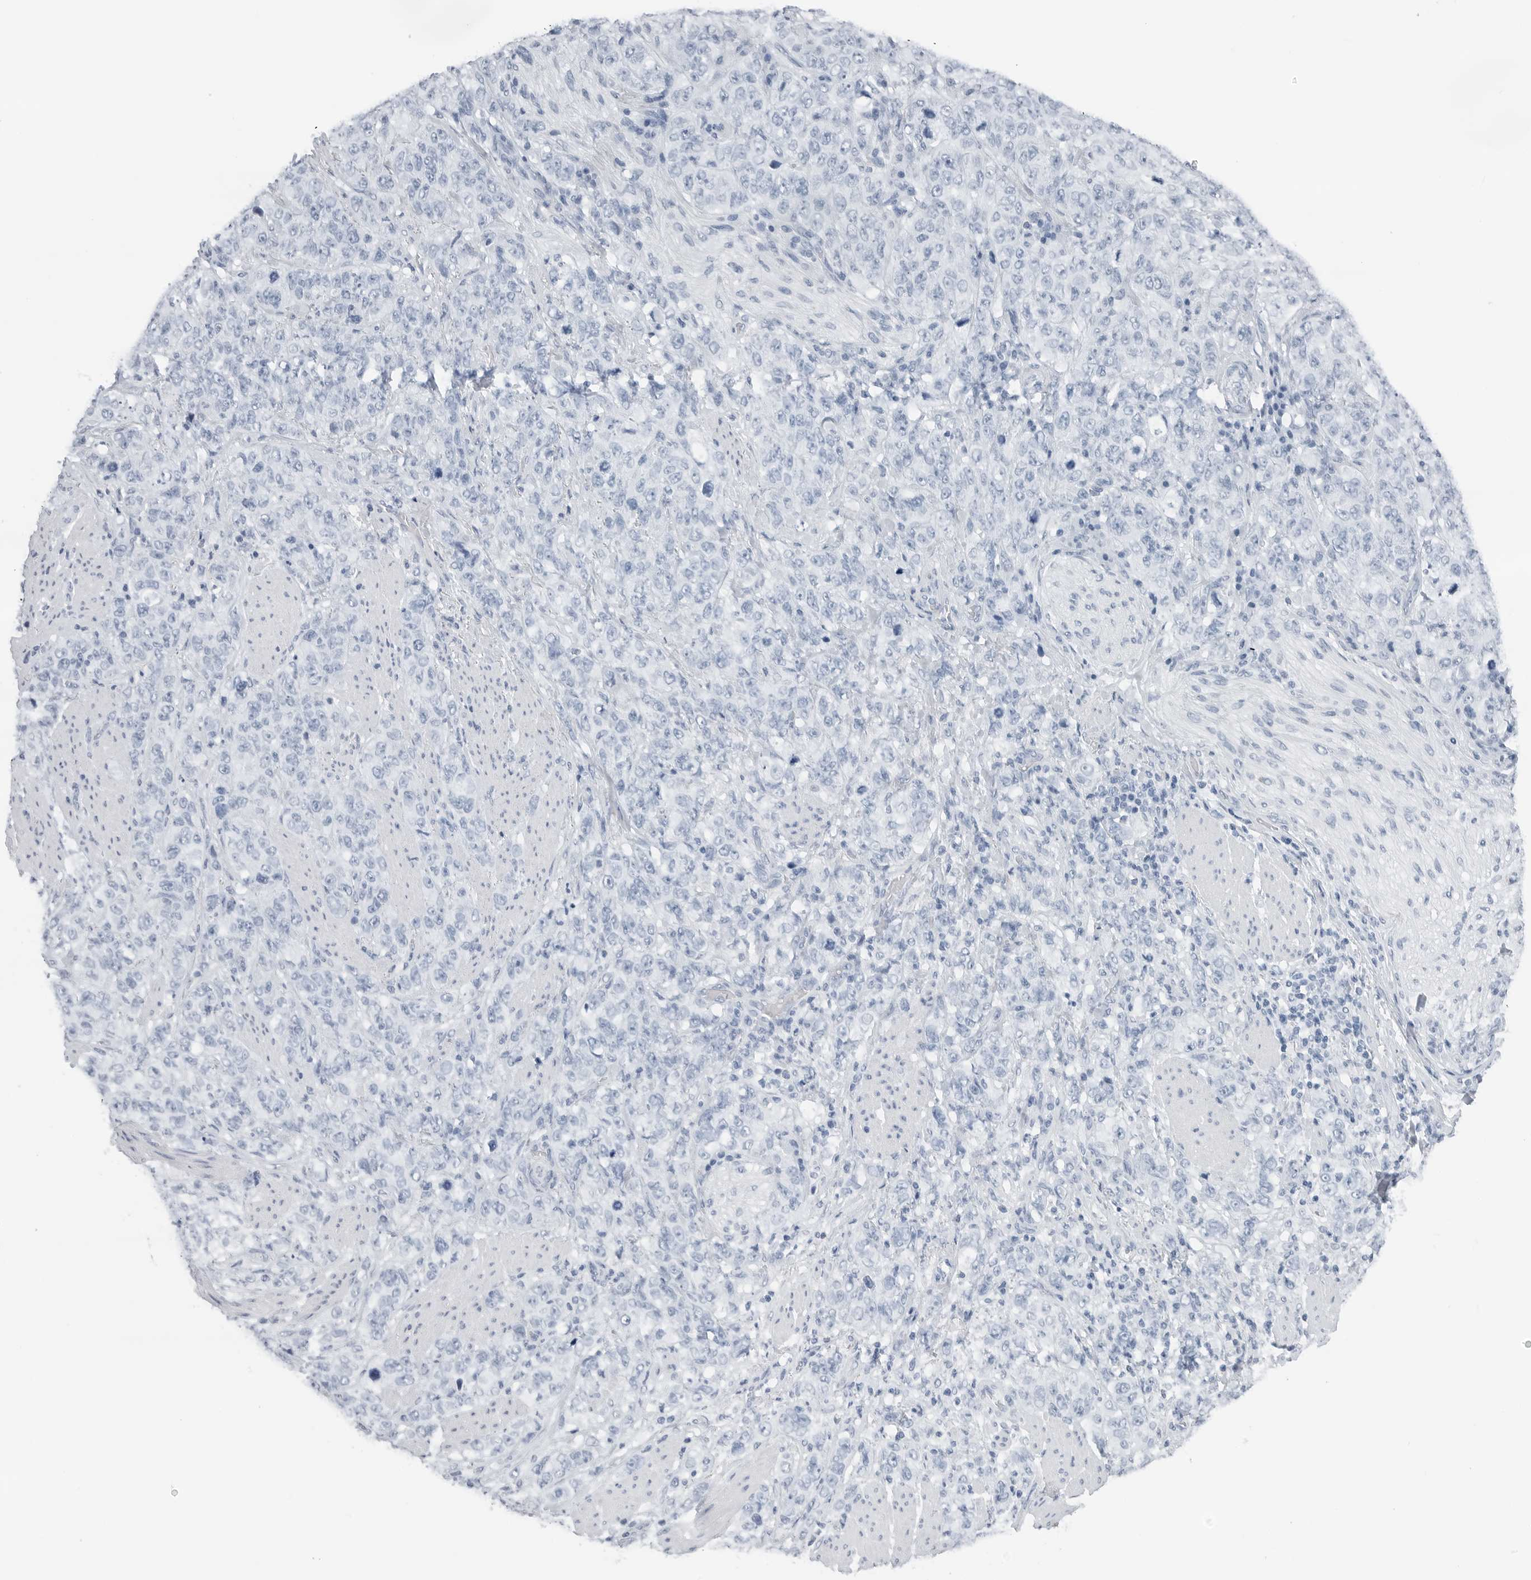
{"staining": {"intensity": "negative", "quantity": "none", "location": "none"}, "tissue": "stomach cancer", "cell_type": "Tumor cells", "image_type": "cancer", "snomed": [{"axis": "morphology", "description": "Adenocarcinoma, NOS"}, {"axis": "topography", "description": "Stomach"}], "caption": "Immunohistochemistry of human adenocarcinoma (stomach) exhibits no positivity in tumor cells. The staining is performed using DAB (3,3'-diaminobenzidine) brown chromogen with nuclei counter-stained in using hematoxylin.", "gene": "SLPI", "patient": {"sex": "male", "age": 48}}